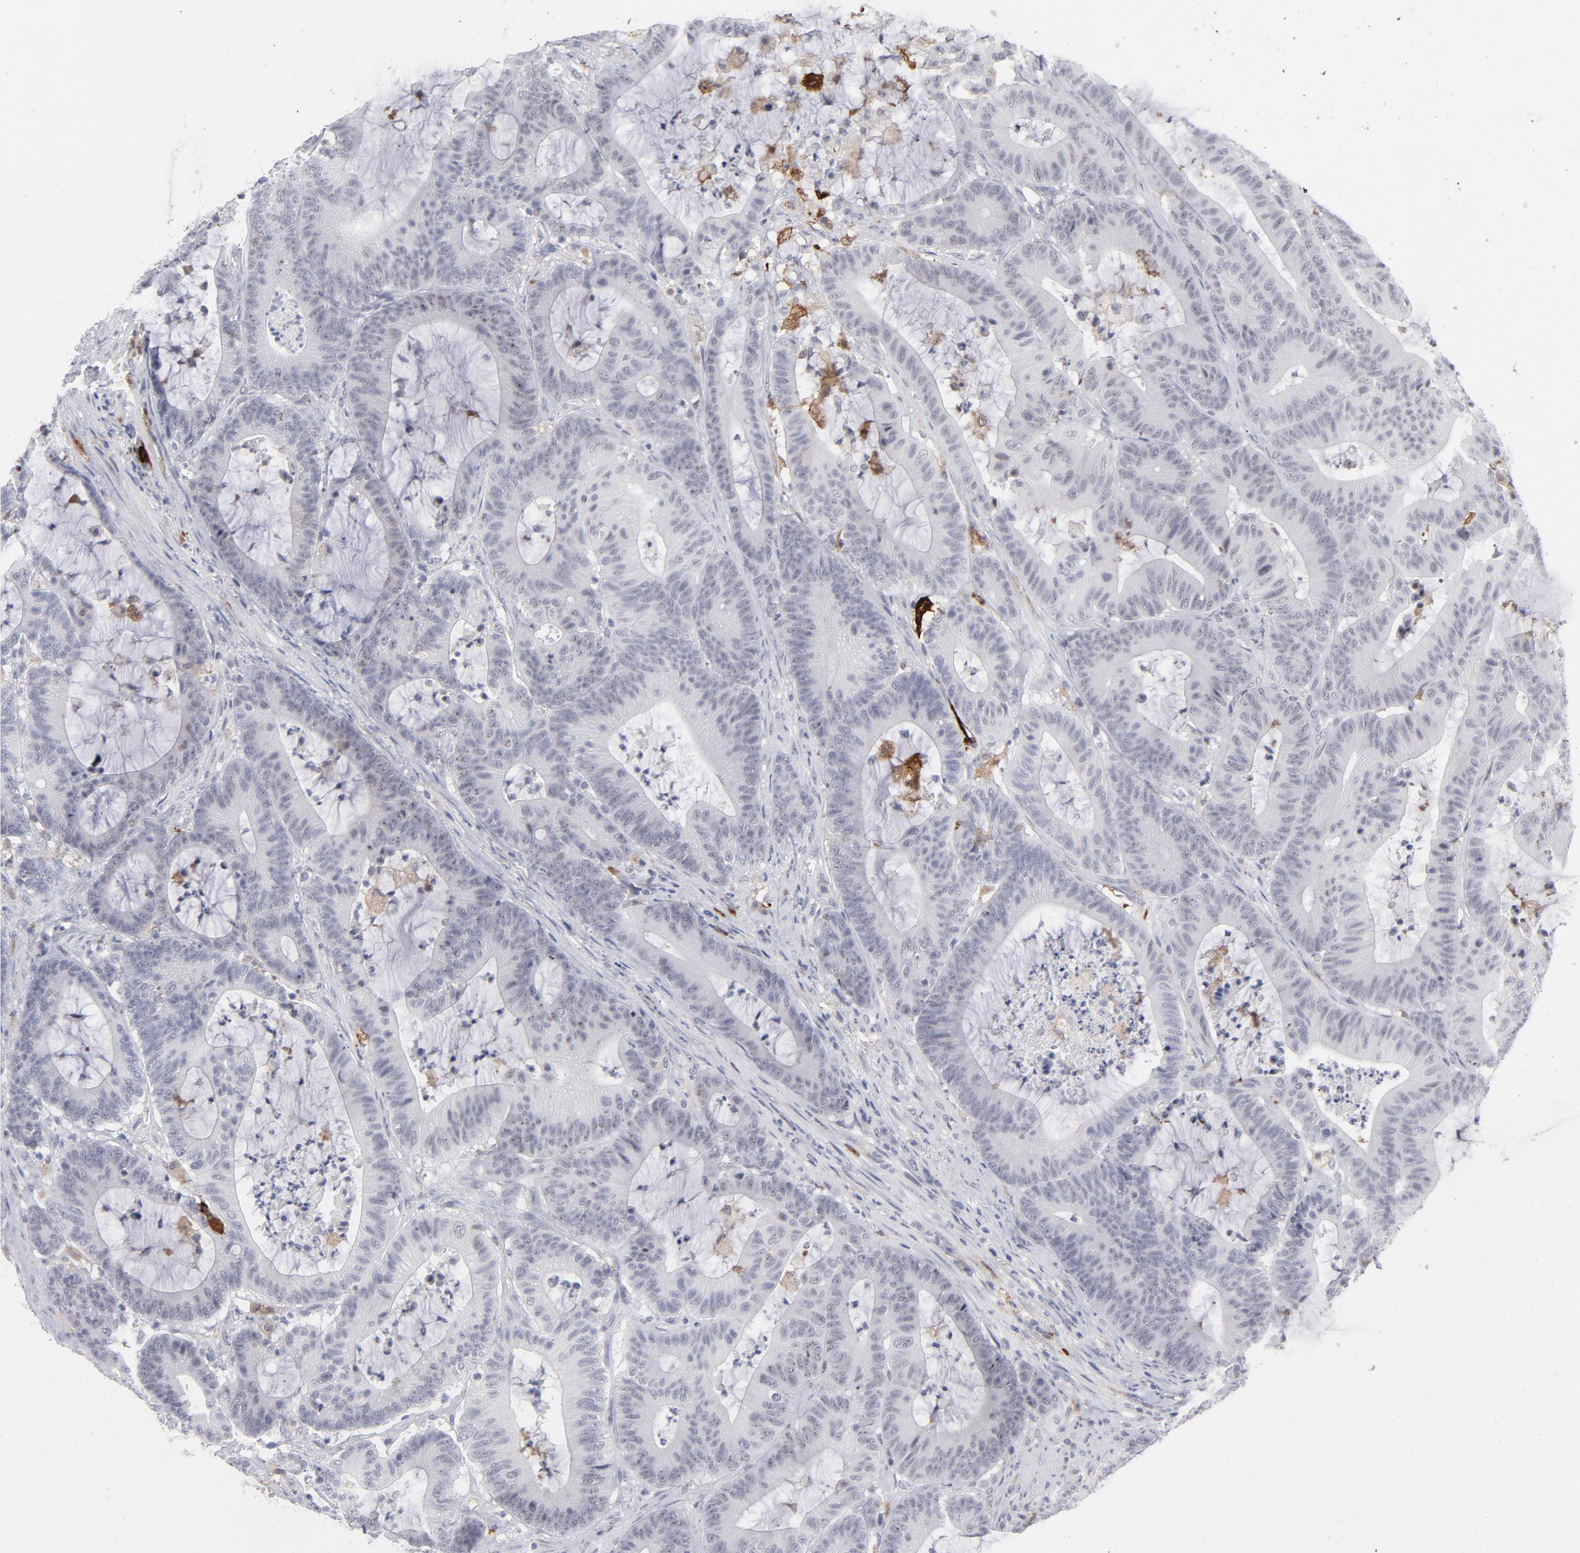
{"staining": {"intensity": "negative", "quantity": "none", "location": "none"}, "tissue": "colorectal cancer", "cell_type": "Tumor cells", "image_type": "cancer", "snomed": [{"axis": "morphology", "description": "Adenocarcinoma, NOS"}, {"axis": "topography", "description": "Colon"}], "caption": "Tumor cells show no significant expression in colorectal cancer.", "gene": "CCR2", "patient": {"sex": "female", "age": 84}}